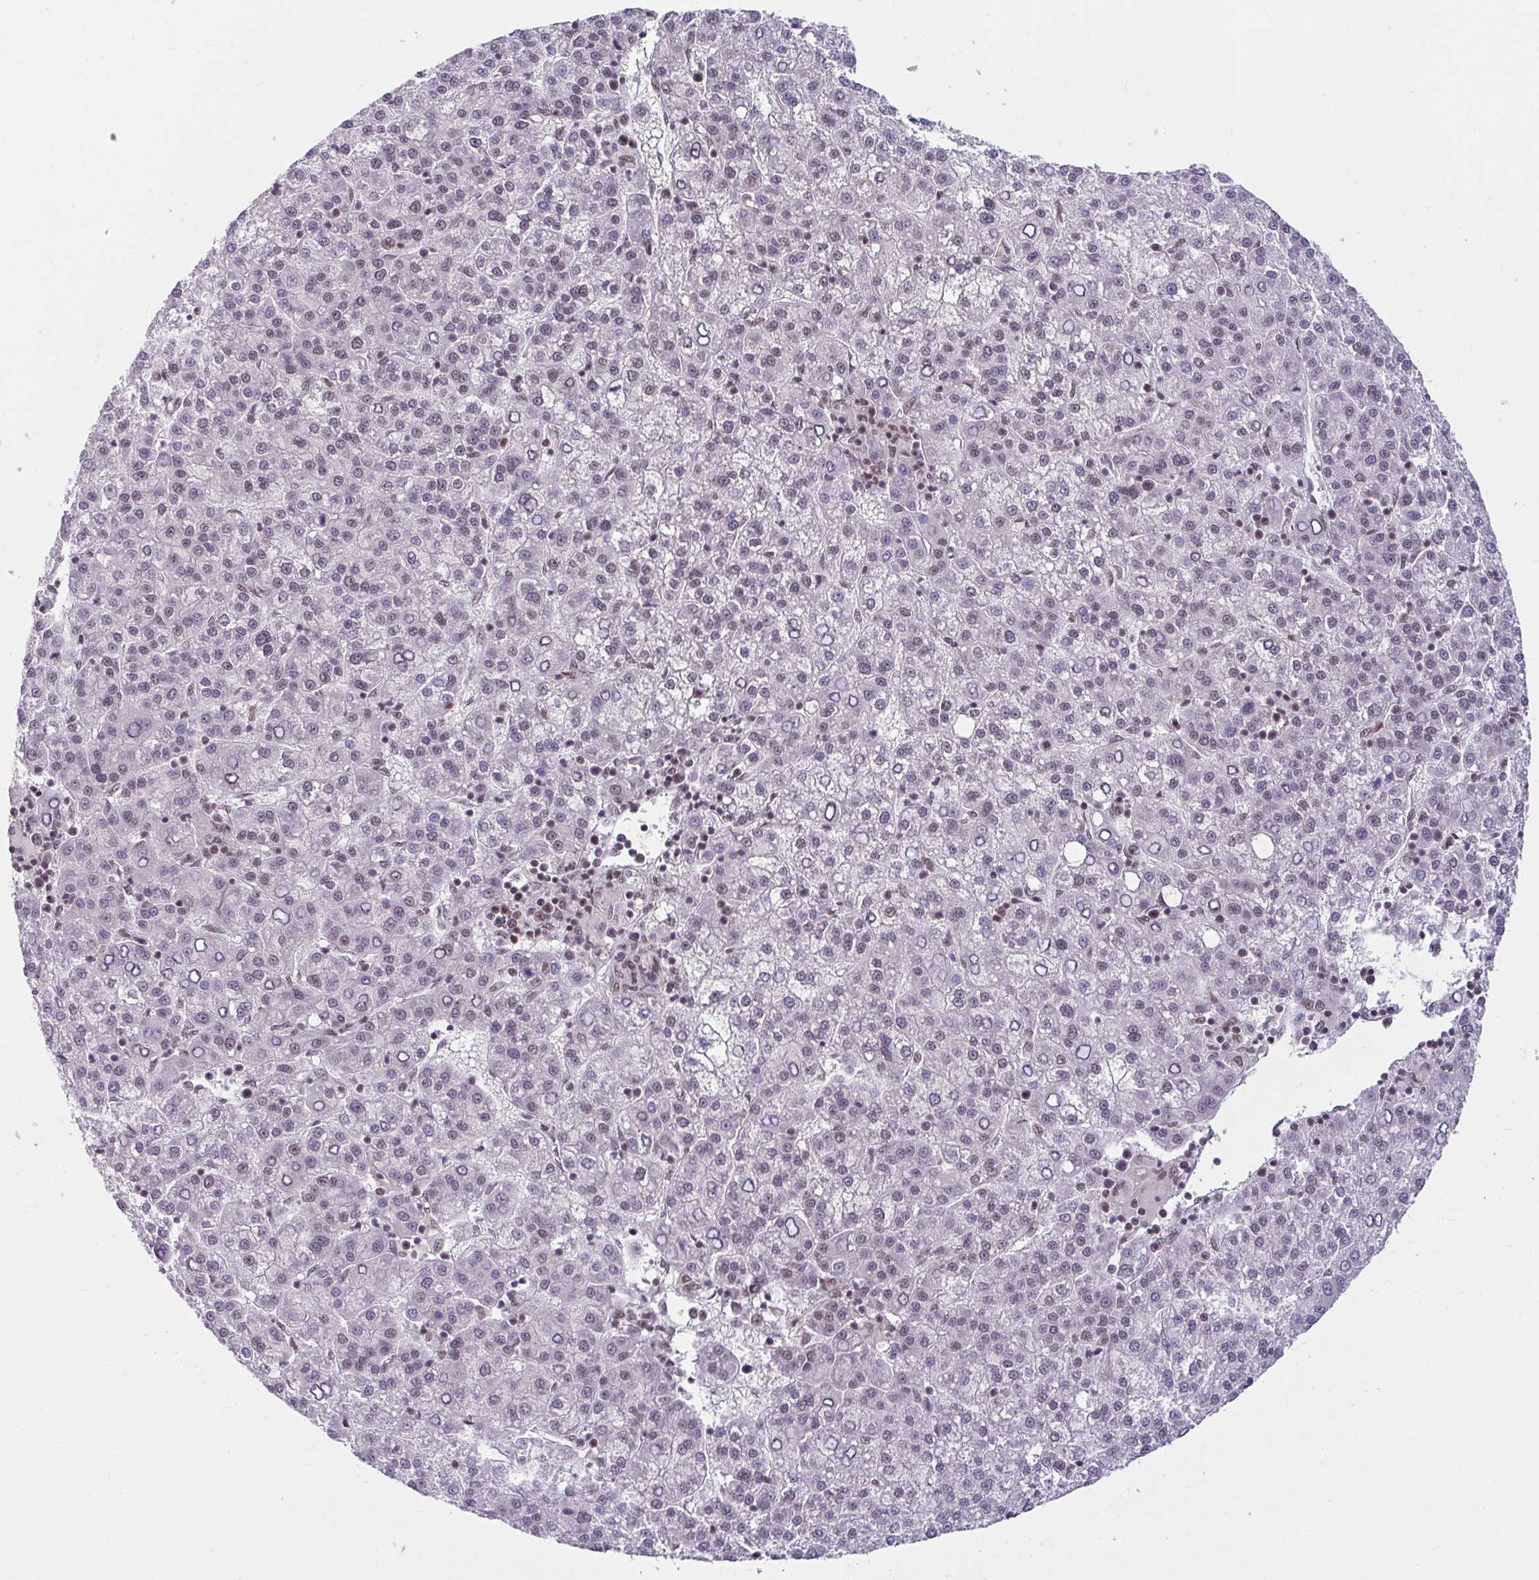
{"staining": {"intensity": "weak", "quantity": "<25%", "location": "nuclear"}, "tissue": "liver cancer", "cell_type": "Tumor cells", "image_type": "cancer", "snomed": [{"axis": "morphology", "description": "Carcinoma, Hepatocellular, NOS"}, {"axis": "topography", "description": "Liver"}], "caption": "A photomicrograph of human liver hepatocellular carcinoma is negative for staining in tumor cells.", "gene": "PHF10", "patient": {"sex": "female", "age": 58}}